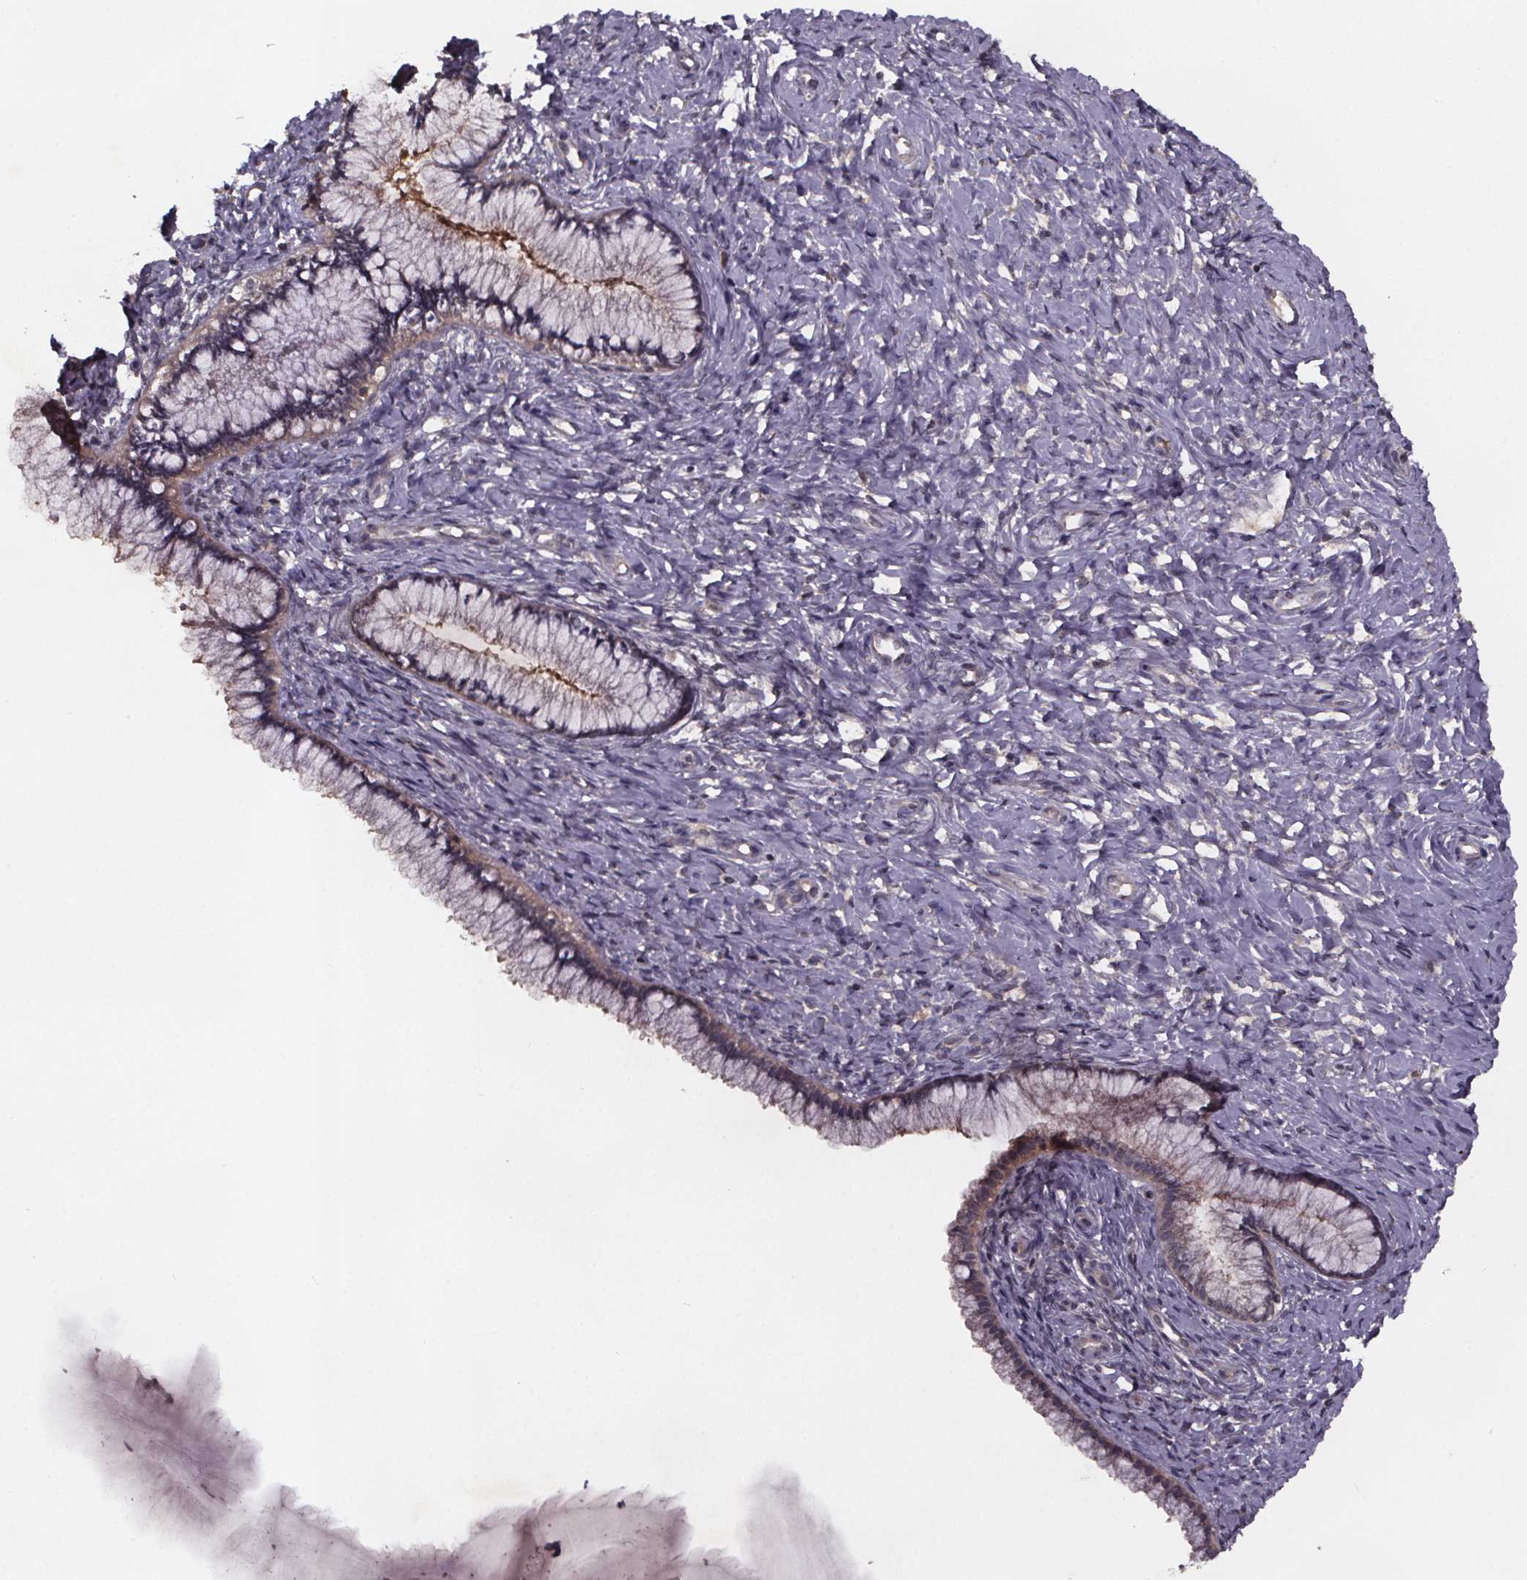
{"staining": {"intensity": "moderate", "quantity": "<25%", "location": "cytoplasmic/membranous"}, "tissue": "cervix", "cell_type": "Glandular cells", "image_type": "normal", "snomed": [{"axis": "morphology", "description": "Normal tissue, NOS"}, {"axis": "topography", "description": "Cervix"}], "caption": "Cervix stained with immunohistochemistry demonstrates moderate cytoplasmic/membranous expression in approximately <25% of glandular cells. (DAB = brown stain, brightfield microscopy at high magnification).", "gene": "SMIM1", "patient": {"sex": "female", "age": 37}}